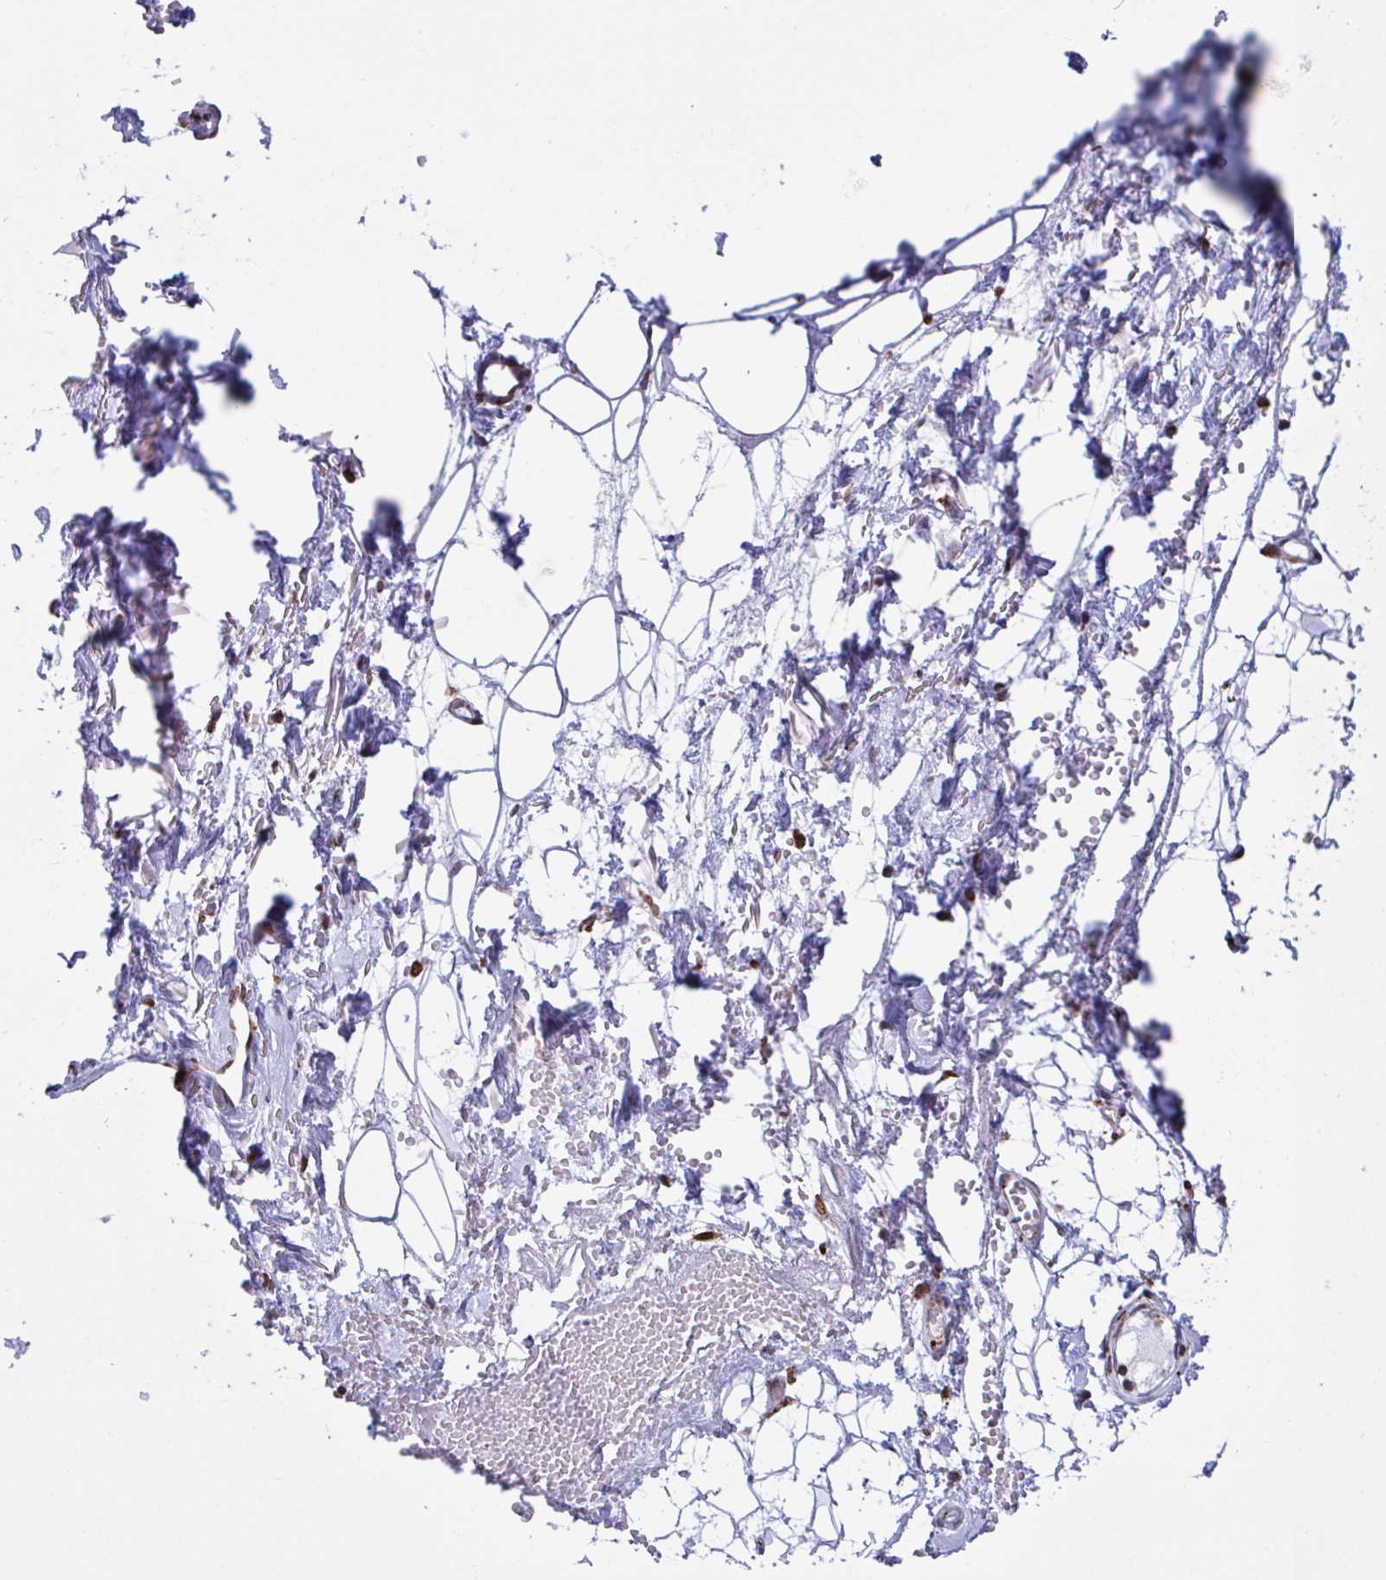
{"staining": {"intensity": "negative", "quantity": "none", "location": "none"}, "tissue": "adipose tissue", "cell_type": "Adipocytes", "image_type": "normal", "snomed": [{"axis": "morphology", "description": "Normal tissue, NOS"}, {"axis": "topography", "description": "Anal"}, {"axis": "topography", "description": "Peripheral nerve tissue"}], "caption": "Adipocytes show no significant positivity in benign adipose tissue. The staining was performed using DAB to visualize the protein expression in brown, while the nuclei were stained in blue with hematoxylin (Magnification: 20x).", "gene": "PEAK3", "patient": {"sex": "male", "age": 78}}